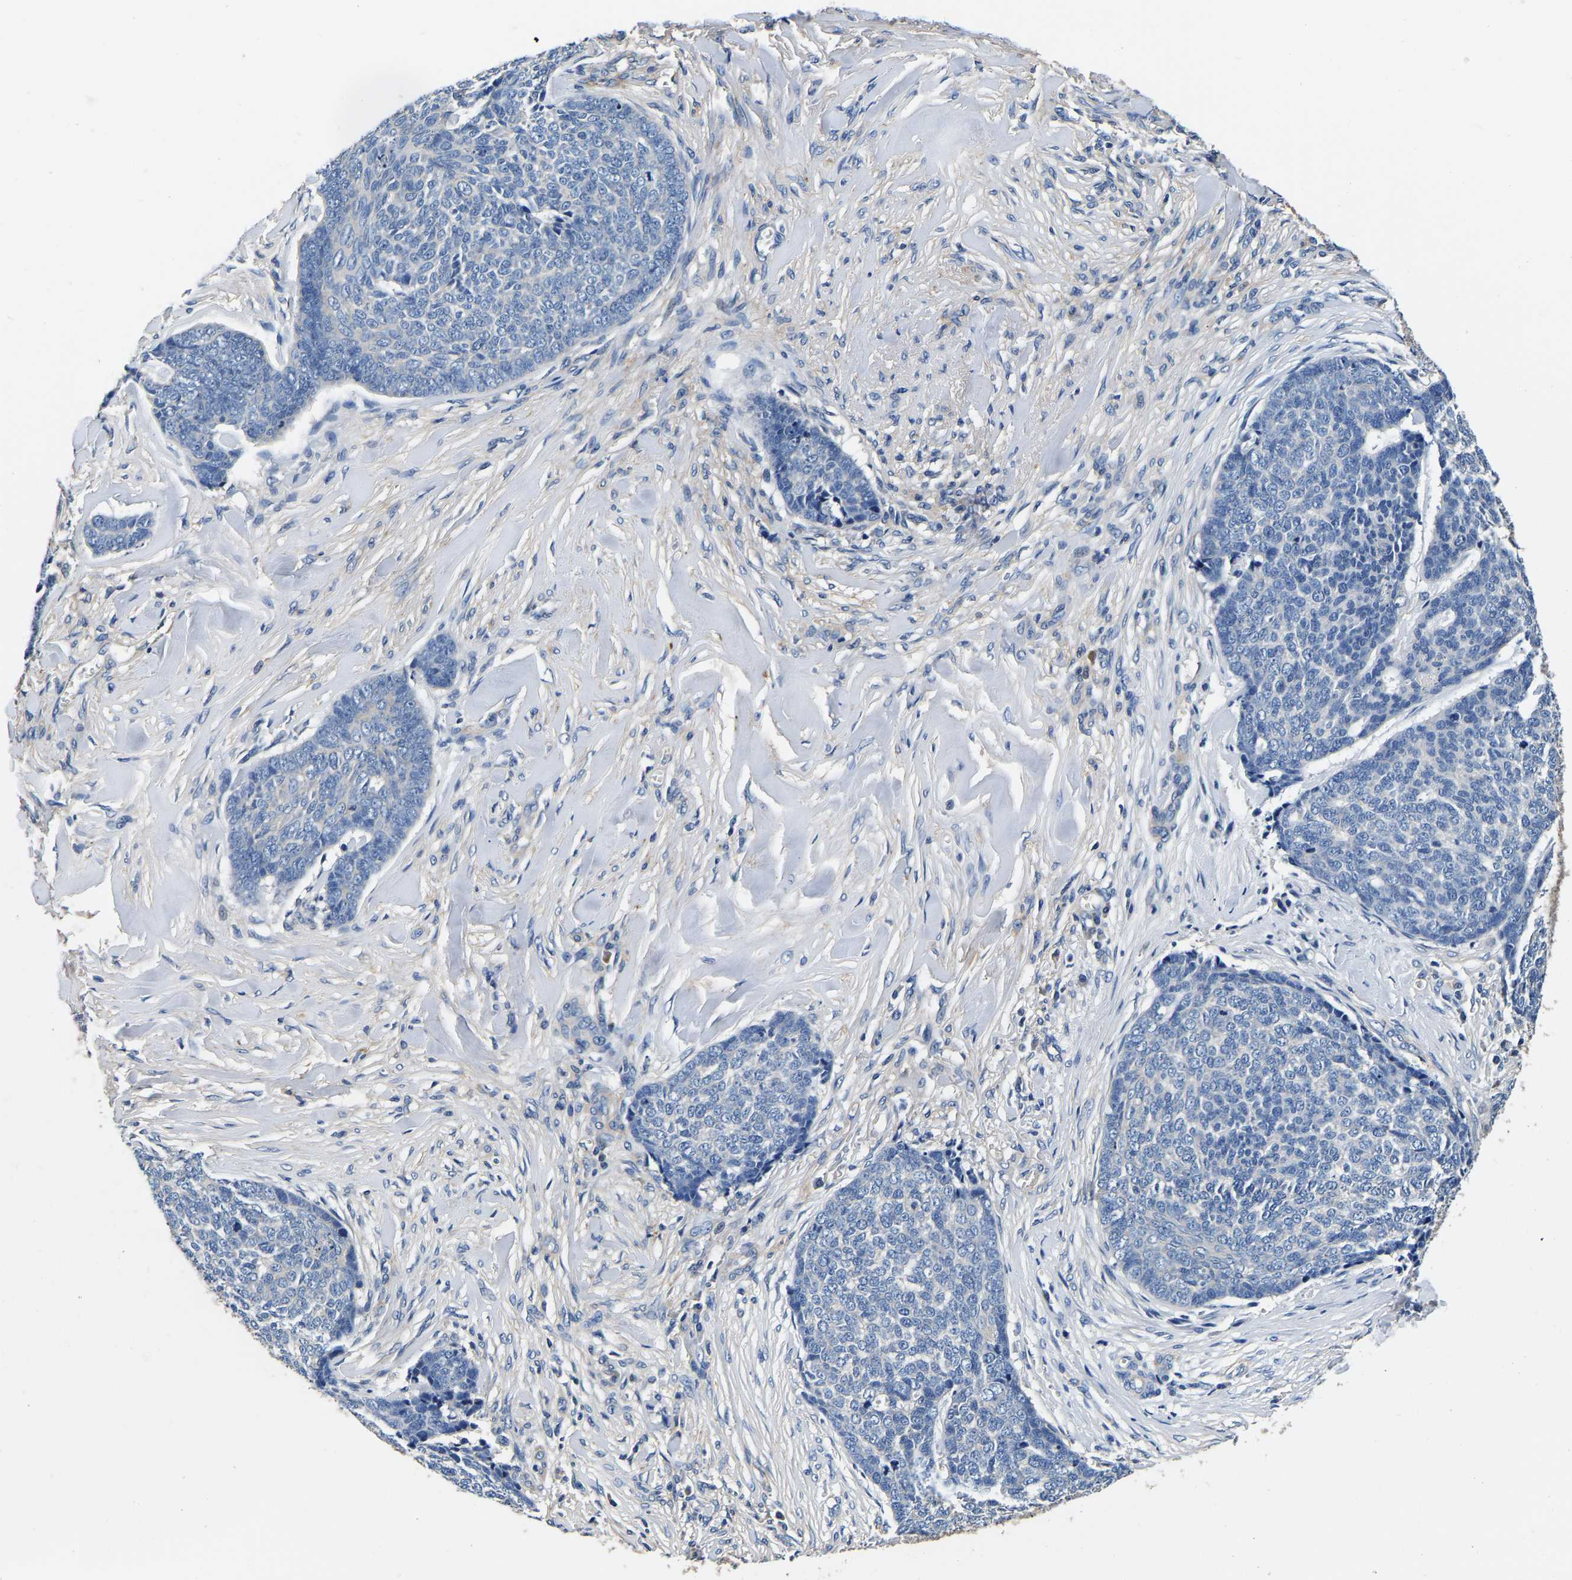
{"staining": {"intensity": "negative", "quantity": "none", "location": "none"}, "tissue": "skin cancer", "cell_type": "Tumor cells", "image_type": "cancer", "snomed": [{"axis": "morphology", "description": "Basal cell carcinoma"}, {"axis": "topography", "description": "Skin"}], "caption": "Tumor cells are negative for brown protein staining in skin basal cell carcinoma.", "gene": "SH3GLB1", "patient": {"sex": "male", "age": 84}}